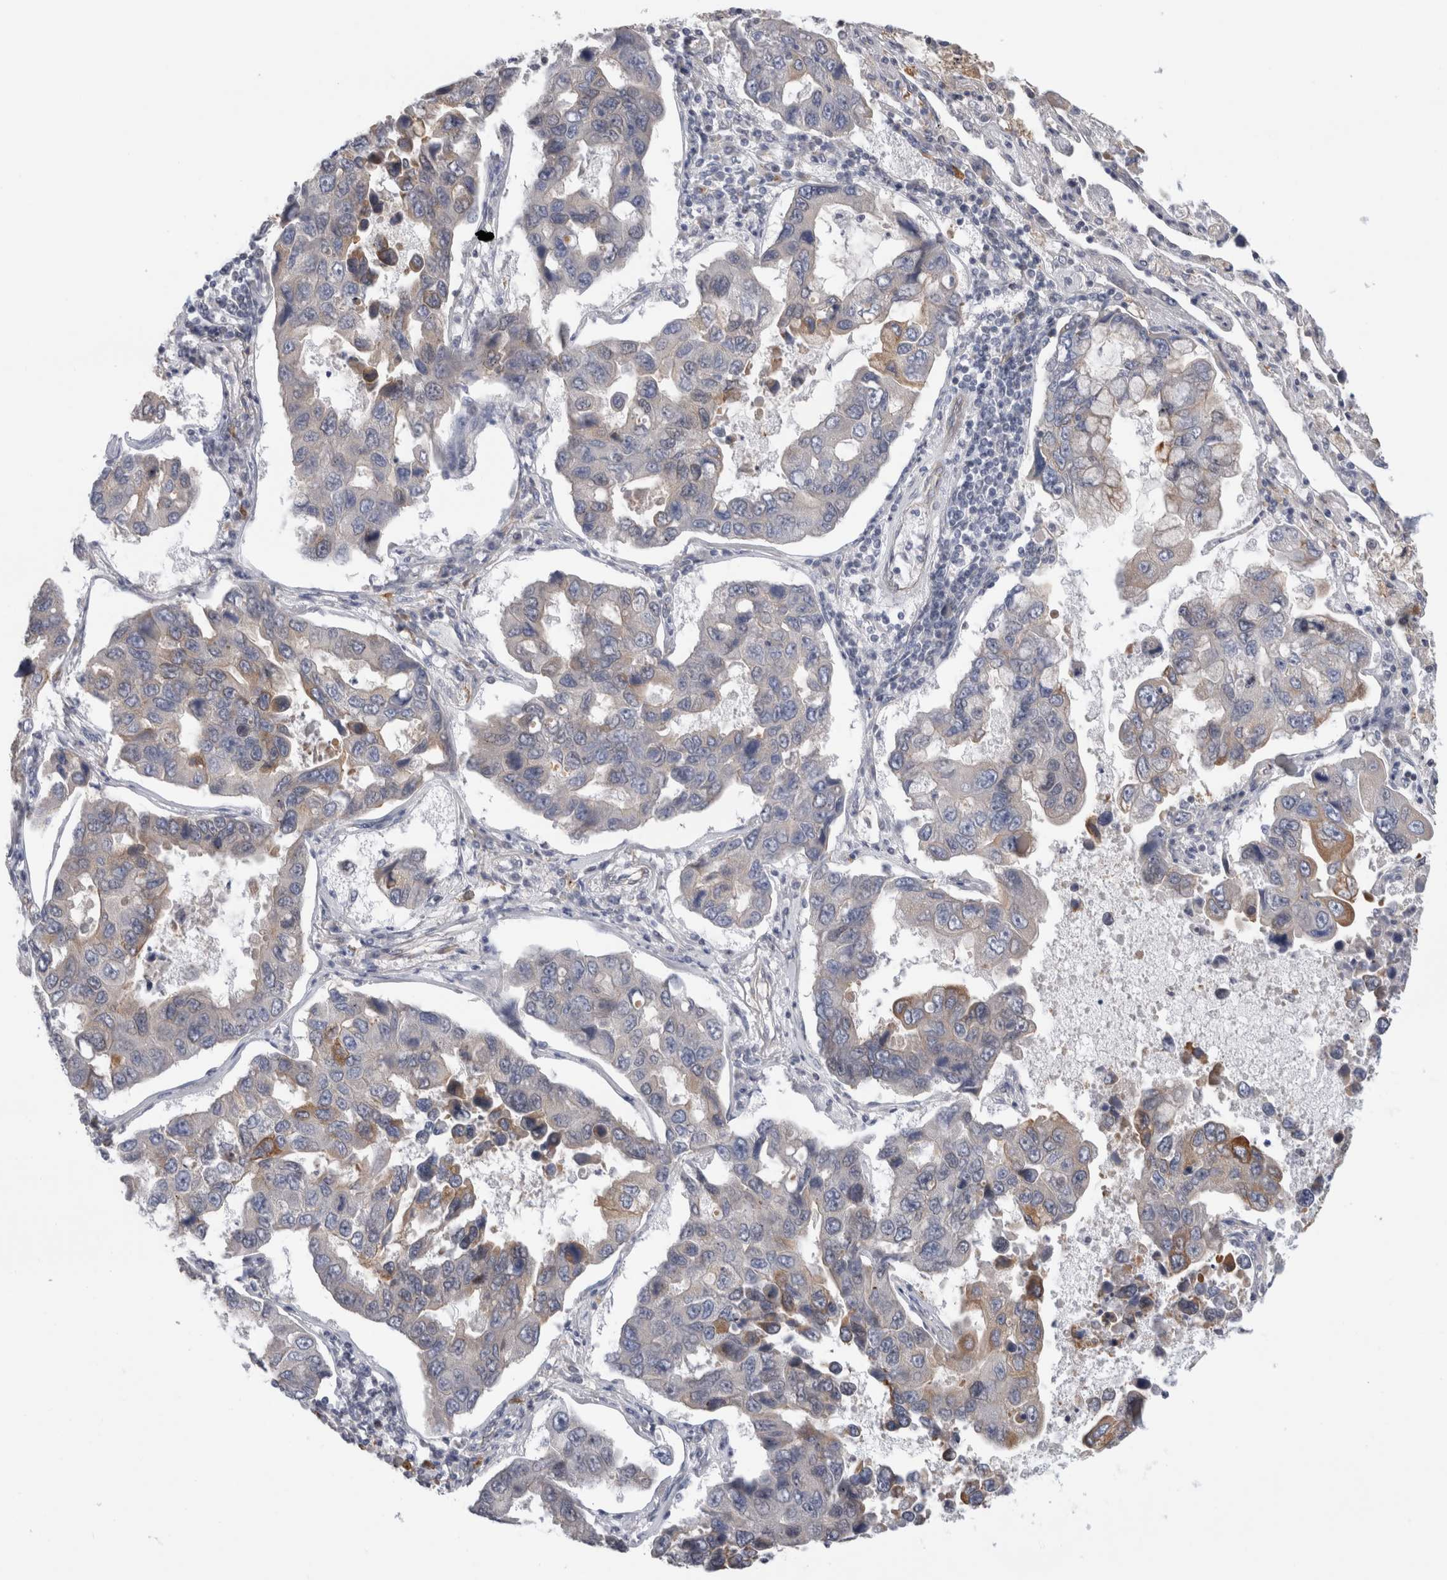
{"staining": {"intensity": "moderate", "quantity": "<25%", "location": "cytoplasmic/membranous"}, "tissue": "lung cancer", "cell_type": "Tumor cells", "image_type": "cancer", "snomed": [{"axis": "morphology", "description": "Adenocarcinoma, NOS"}, {"axis": "topography", "description": "Lung"}], "caption": "High-magnification brightfield microscopy of lung cancer stained with DAB (3,3'-diaminobenzidine) (brown) and counterstained with hematoxylin (blue). tumor cells exhibit moderate cytoplasmic/membranous positivity is seen in approximately<25% of cells.", "gene": "SYTL5", "patient": {"sex": "male", "age": 64}}